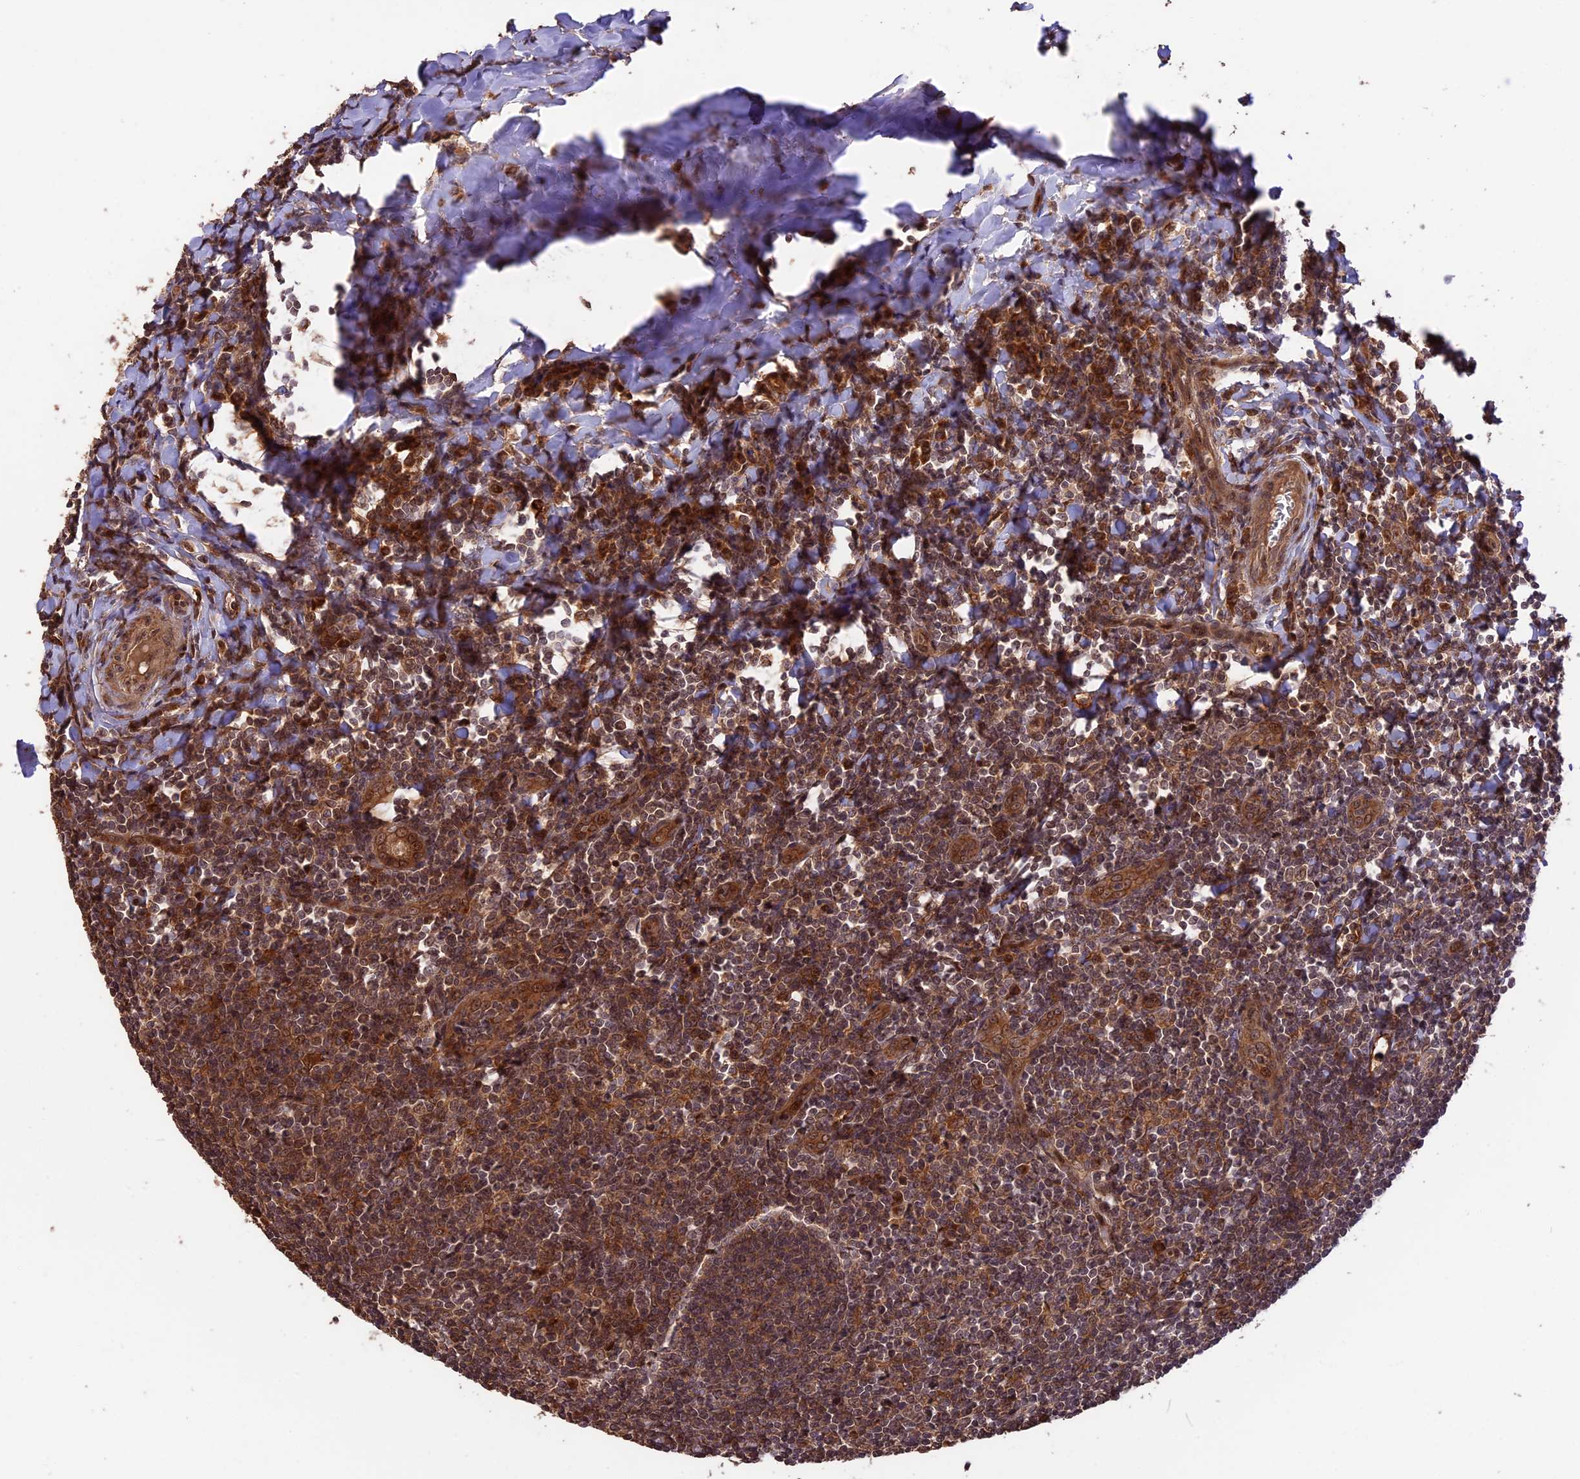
{"staining": {"intensity": "strong", "quantity": ">75%", "location": "cytoplasmic/membranous"}, "tissue": "tonsil", "cell_type": "Germinal center cells", "image_type": "normal", "snomed": [{"axis": "morphology", "description": "Normal tissue, NOS"}, {"axis": "topography", "description": "Tonsil"}], "caption": "DAB immunohistochemical staining of benign tonsil exhibits strong cytoplasmic/membranous protein staining in approximately >75% of germinal center cells.", "gene": "ESCO1", "patient": {"sex": "male", "age": 27}}